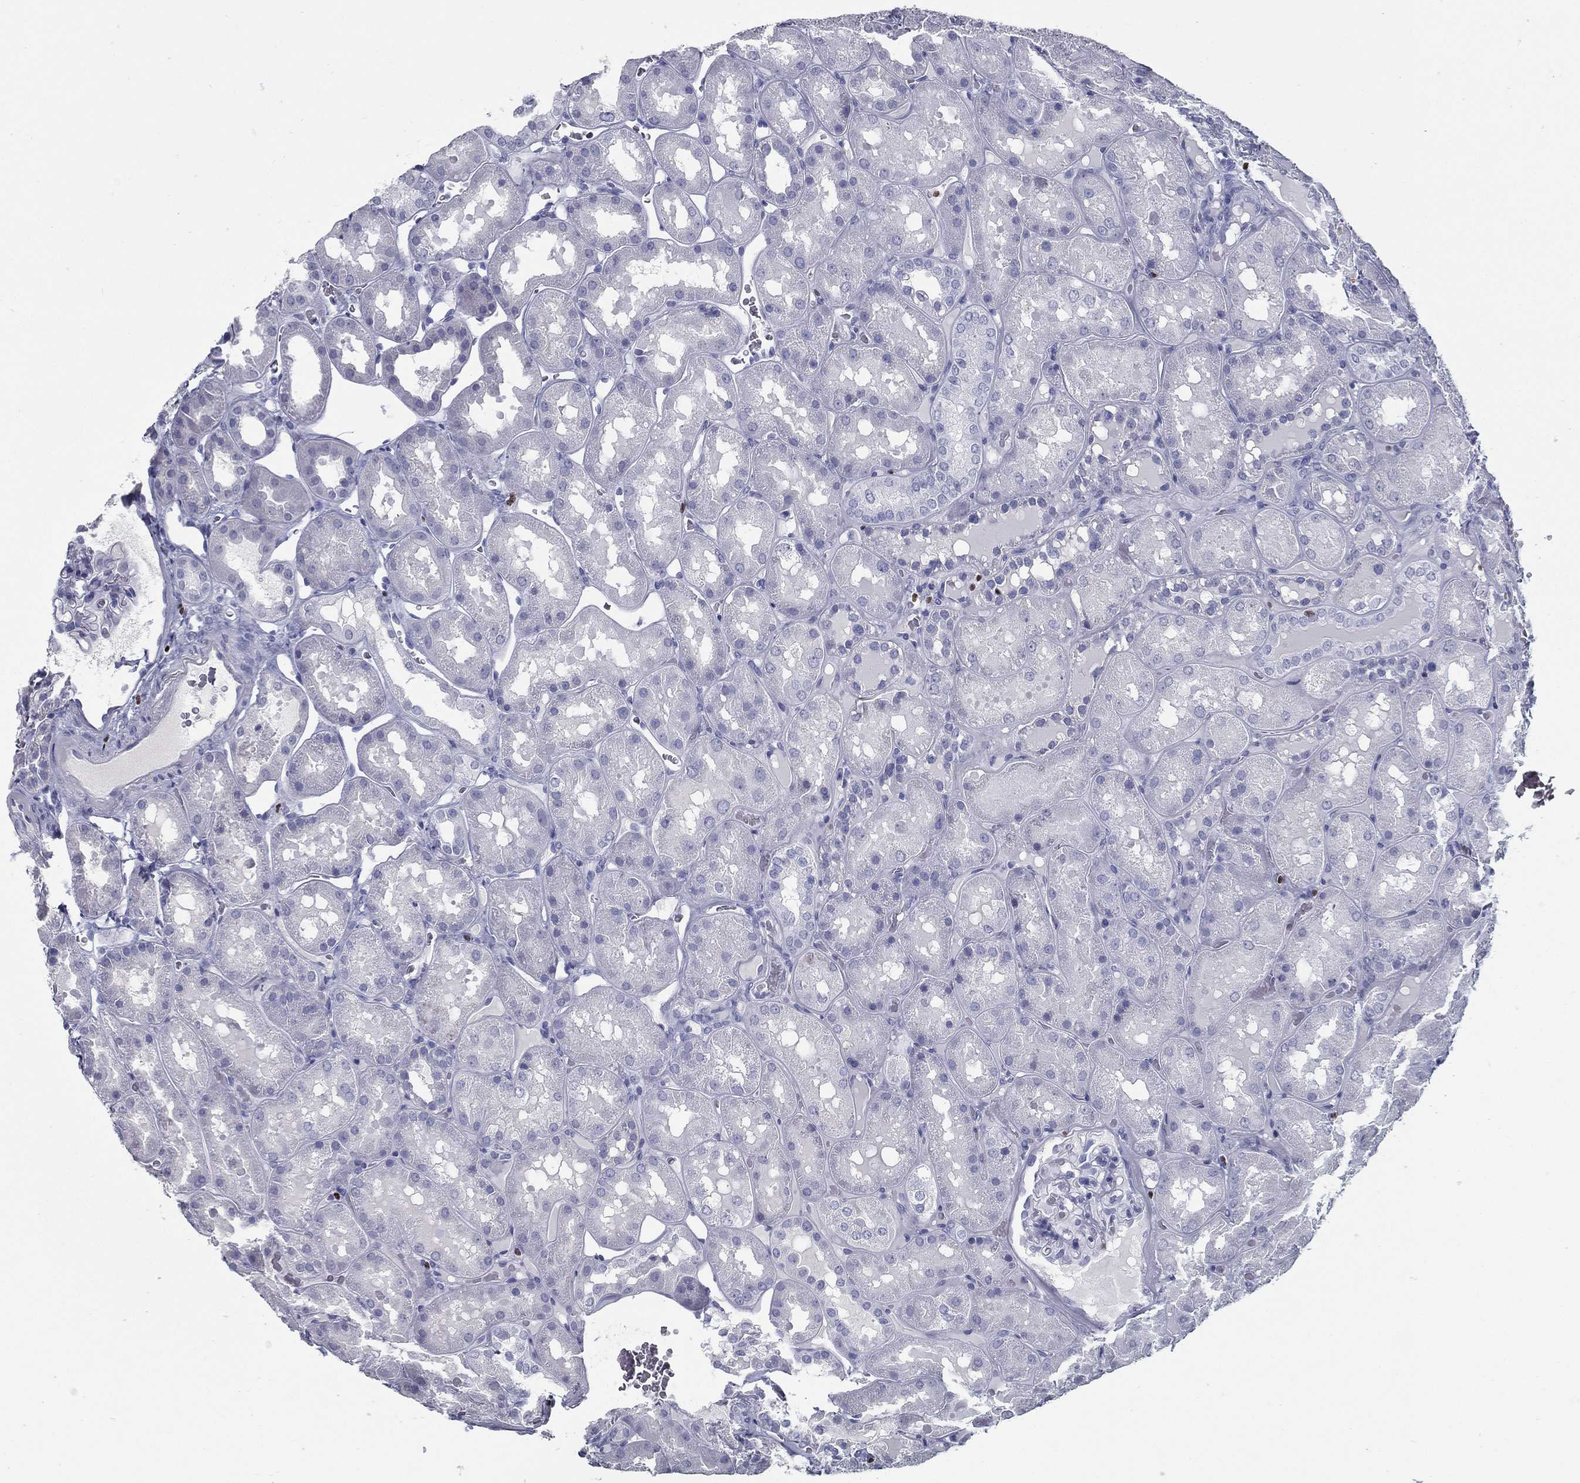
{"staining": {"intensity": "negative", "quantity": "none", "location": "none"}, "tissue": "kidney", "cell_type": "Cells in glomeruli", "image_type": "normal", "snomed": [{"axis": "morphology", "description": "Normal tissue, NOS"}, {"axis": "topography", "description": "Kidney"}], "caption": "This is an immunohistochemistry (IHC) micrograph of benign kidney. There is no expression in cells in glomeruli.", "gene": "PYHIN1", "patient": {"sex": "male", "age": 73}}